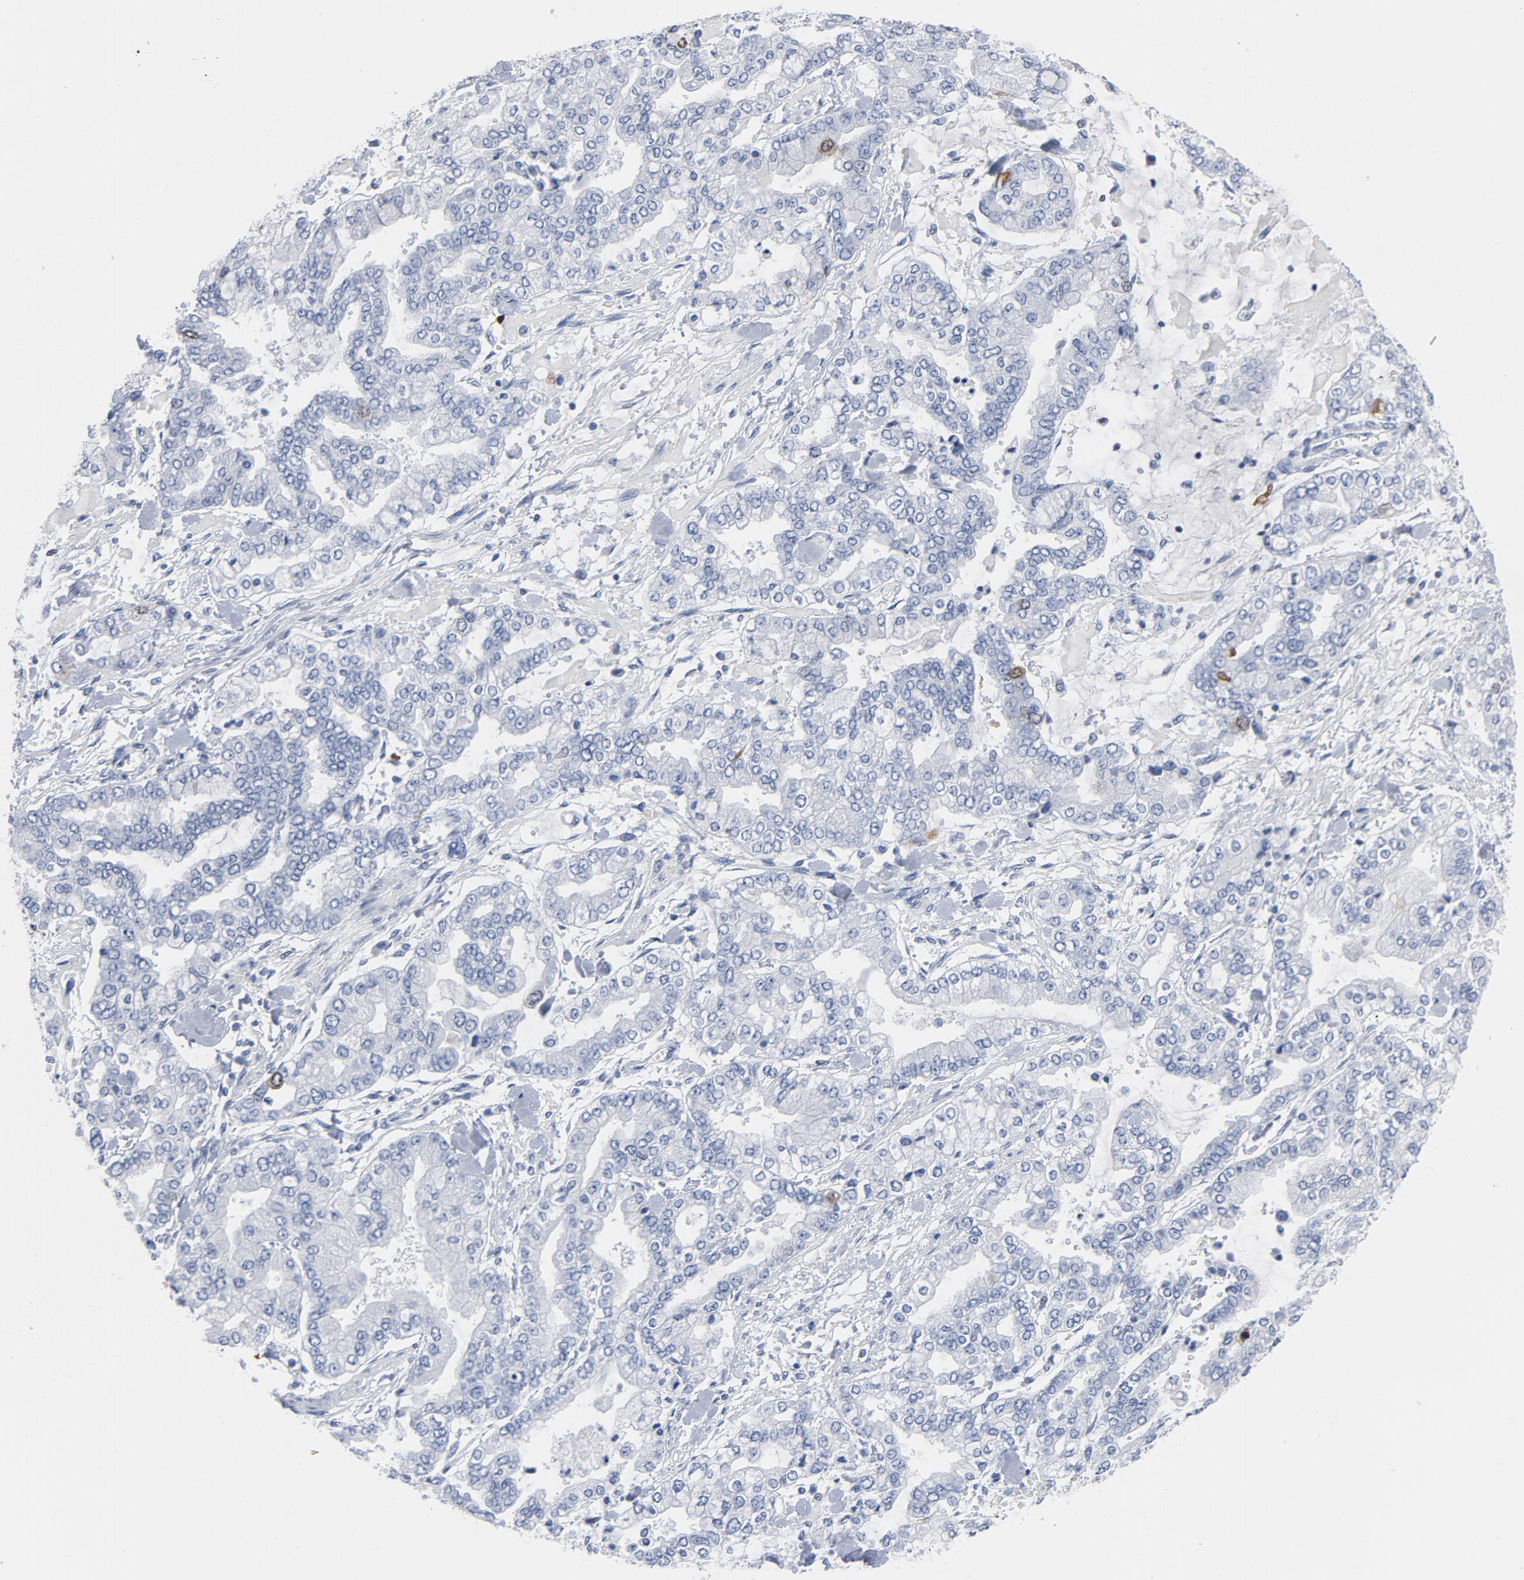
{"staining": {"intensity": "moderate", "quantity": "<25%", "location": "nuclear"}, "tissue": "stomach cancer", "cell_type": "Tumor cells", "image_type": "cancer", "snomed": [{"axis": "morphology", "description": "Normal tissue, NOS"}, {"axis": "morphology", "description": "Adenocarcinoma, NOS"}, {"axis": "topography", "description": "Stomach, upper"}, {"axis": "topography", "description": "Stomach"}], "caption": "Immunohistochemistry micrograph of neoplastic tissue: stomach adenocarcinoma stained using immunohistochemistry (IHC) shows low levels of moderate protein expression localized specifically in the nuclear of tumor cells, appearing as a nuclear brown color.", "gene": "CDC20", "patient": {"sex": "male", "age": 76}}